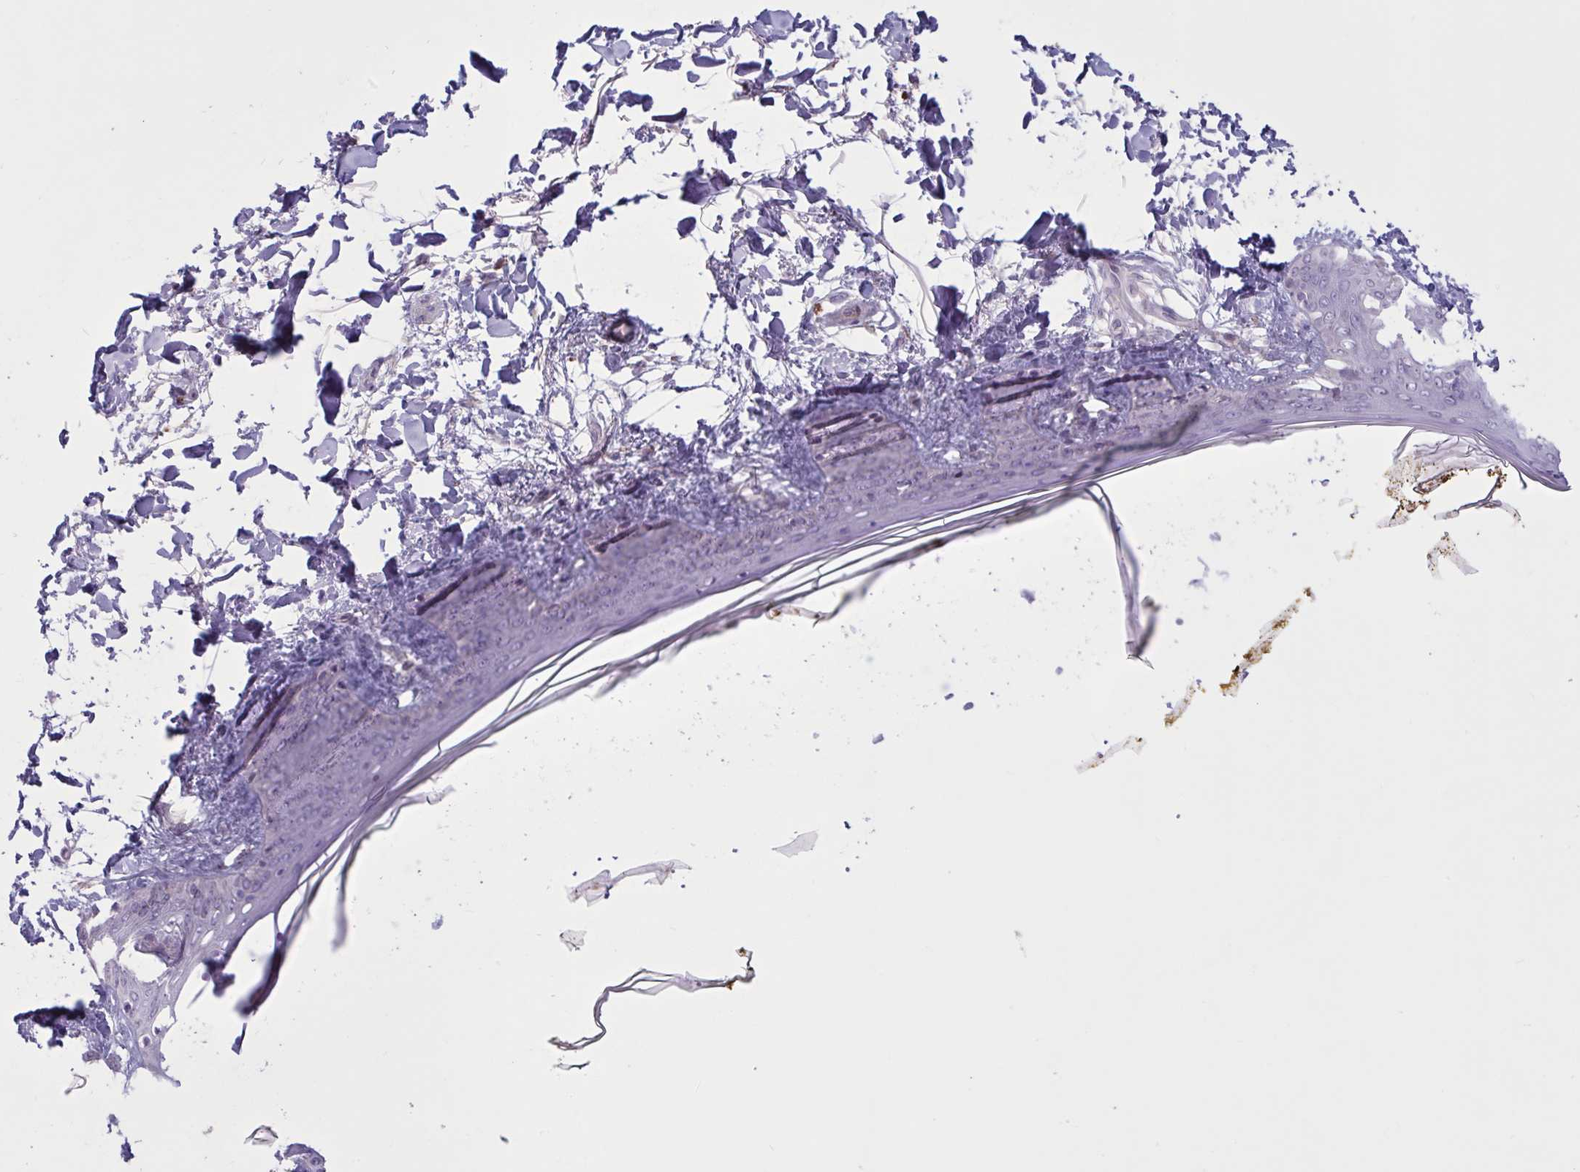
{"staining": {"intensity": "negative", "quantity": "none", "location": "none"}, "tissue": "skin", "cell_type": "Fibroblasts", "image_type": "normal", "snomed": [{"axis": "morphology", "description": "Normal tissue, NOS"}, {"axis": "topography", "description": "Skin"}], "caption": "IHC micrograph of benign skin stained for a protein (brown), which displays no positivity in fibroblasts.", "gene": "ENSG00000281613", "patient": {"sex": "female", "age": 34}}